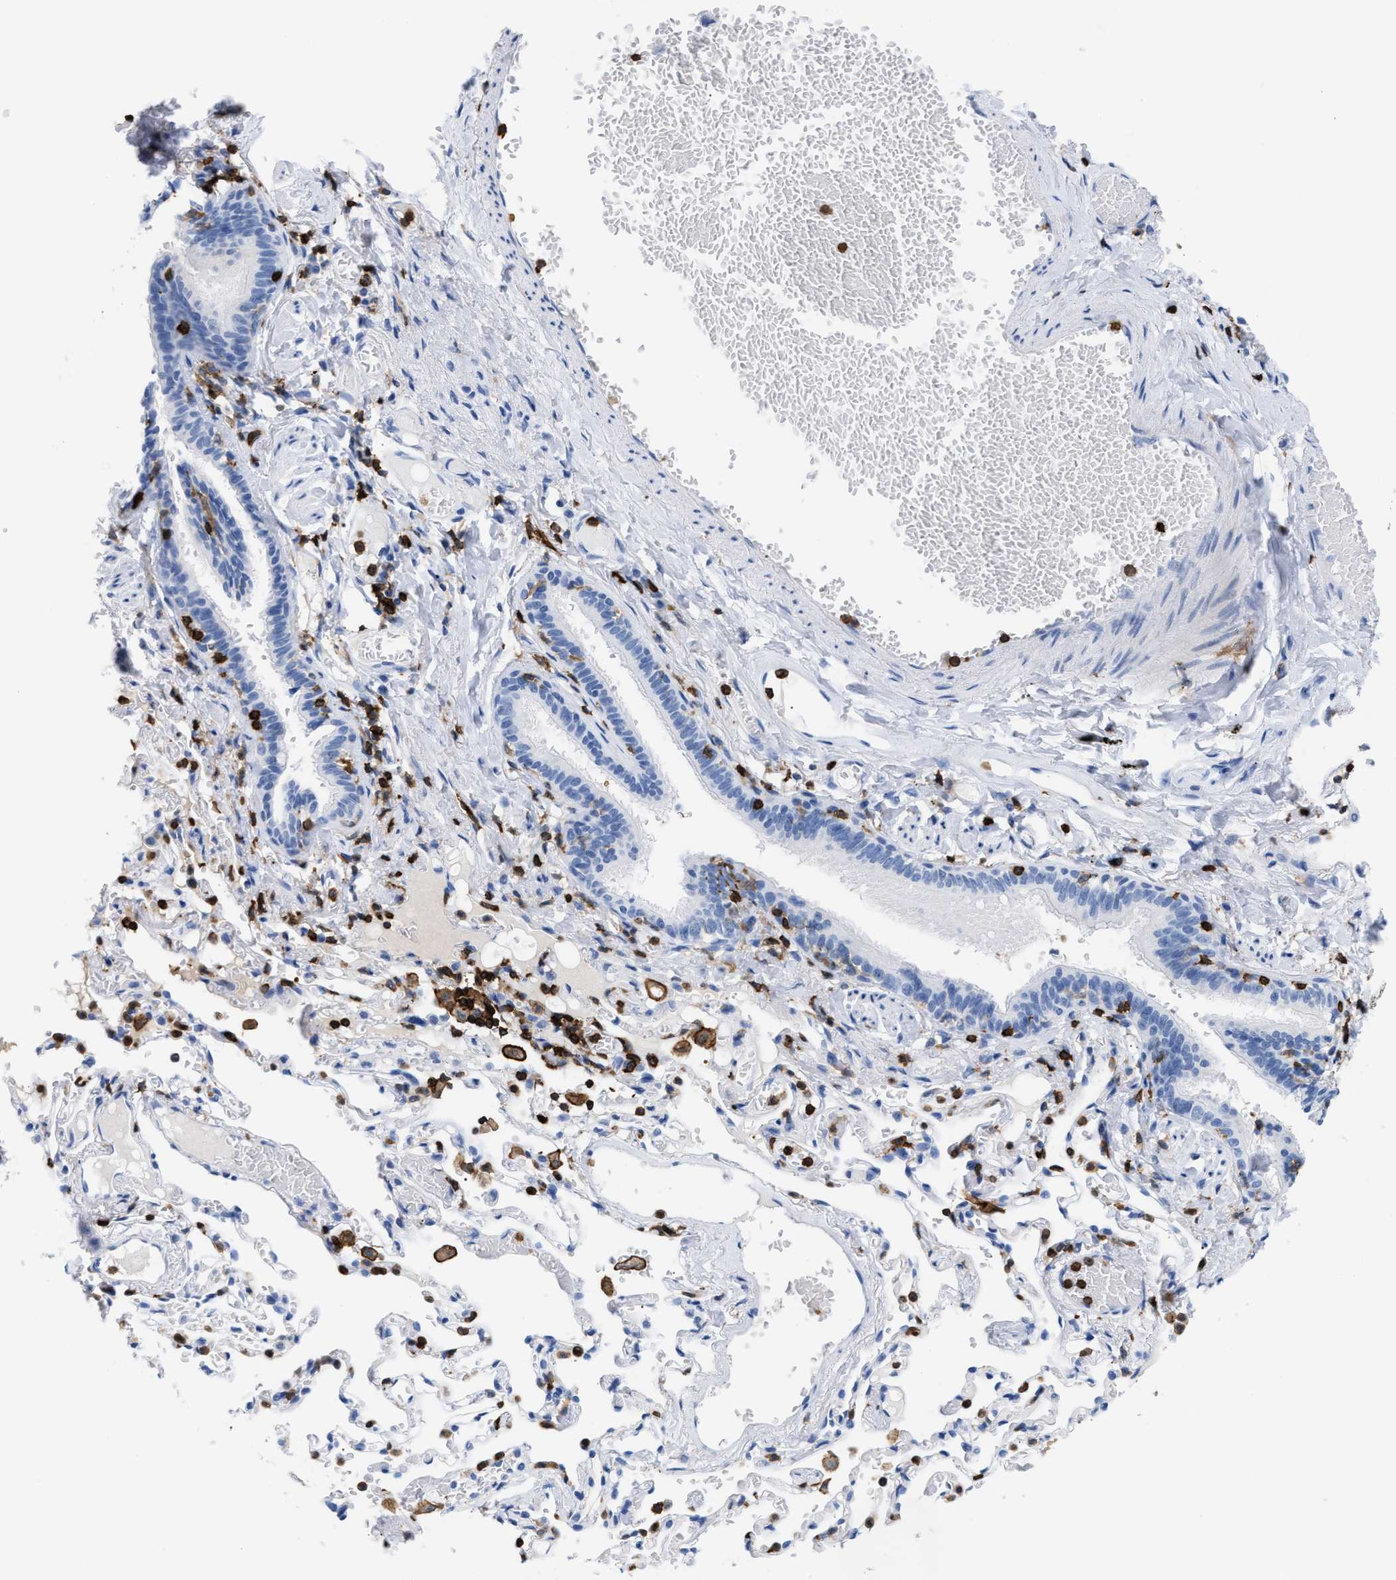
{"staining": {"intensity": "negative", "quantity": "none", "location": "none"}, "tissue": "bronchus", "cell_type": "Respiratory epithelial cells", "image_type": "normal", "snomed": [{"axis": "morphology", "description": "Normal tissue, NOS"}, {"axis": "morphology", "description": "Inflammation, NOS"}, {"axis": "topography", "description": "Cartilage tissue"}, {"axis": "topography", "description": "Lung"}], "caption": "This photomicrograph is of unremarkable bronchus stained with immunohistochemistry to label a protein in brown with the nuclei are counter-stained blue. There is no expression in respiratory epithelial cells.", "gene": "LCP1", "patient": {"sex": "male", "age": 71}}